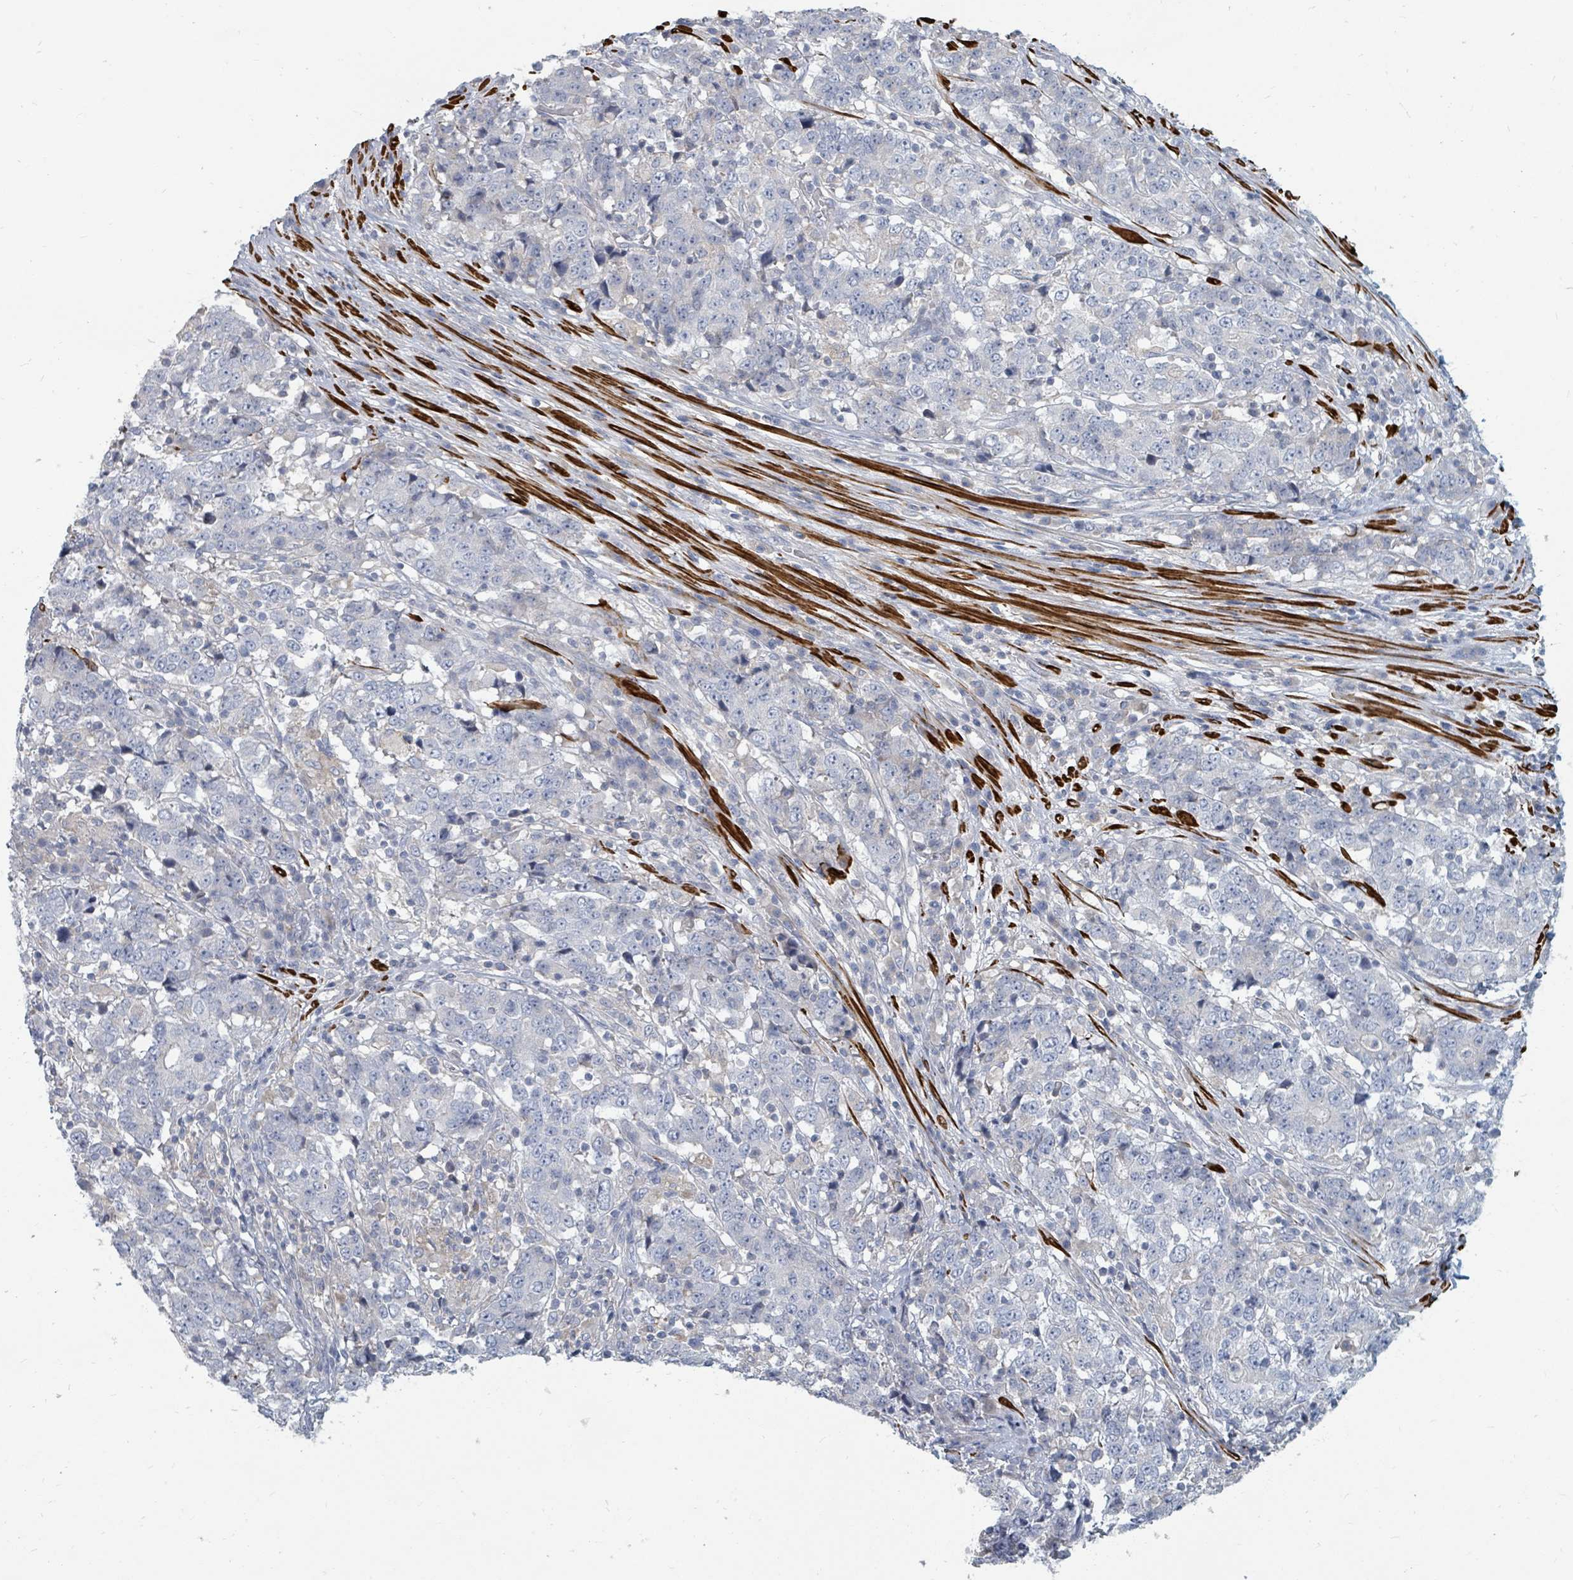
{"staining": {"intensity": "negative", "quantity": "none", "location": "none"}, "tissue": "stomach cancer", "cell_type": "Tumor cells", "image_type": "cancer", "snomed": [{"axis": "morphology", "description": "Adenocarcinoma, NOS"}, {"axis": "topography", "description": "Stomach"}], "caption": "Immunohistochemistry of stomach cancer demonstrates no expression in tumor cells.", "gene": "ARGFX", "patient": {"sex": "male", "age": 59}}